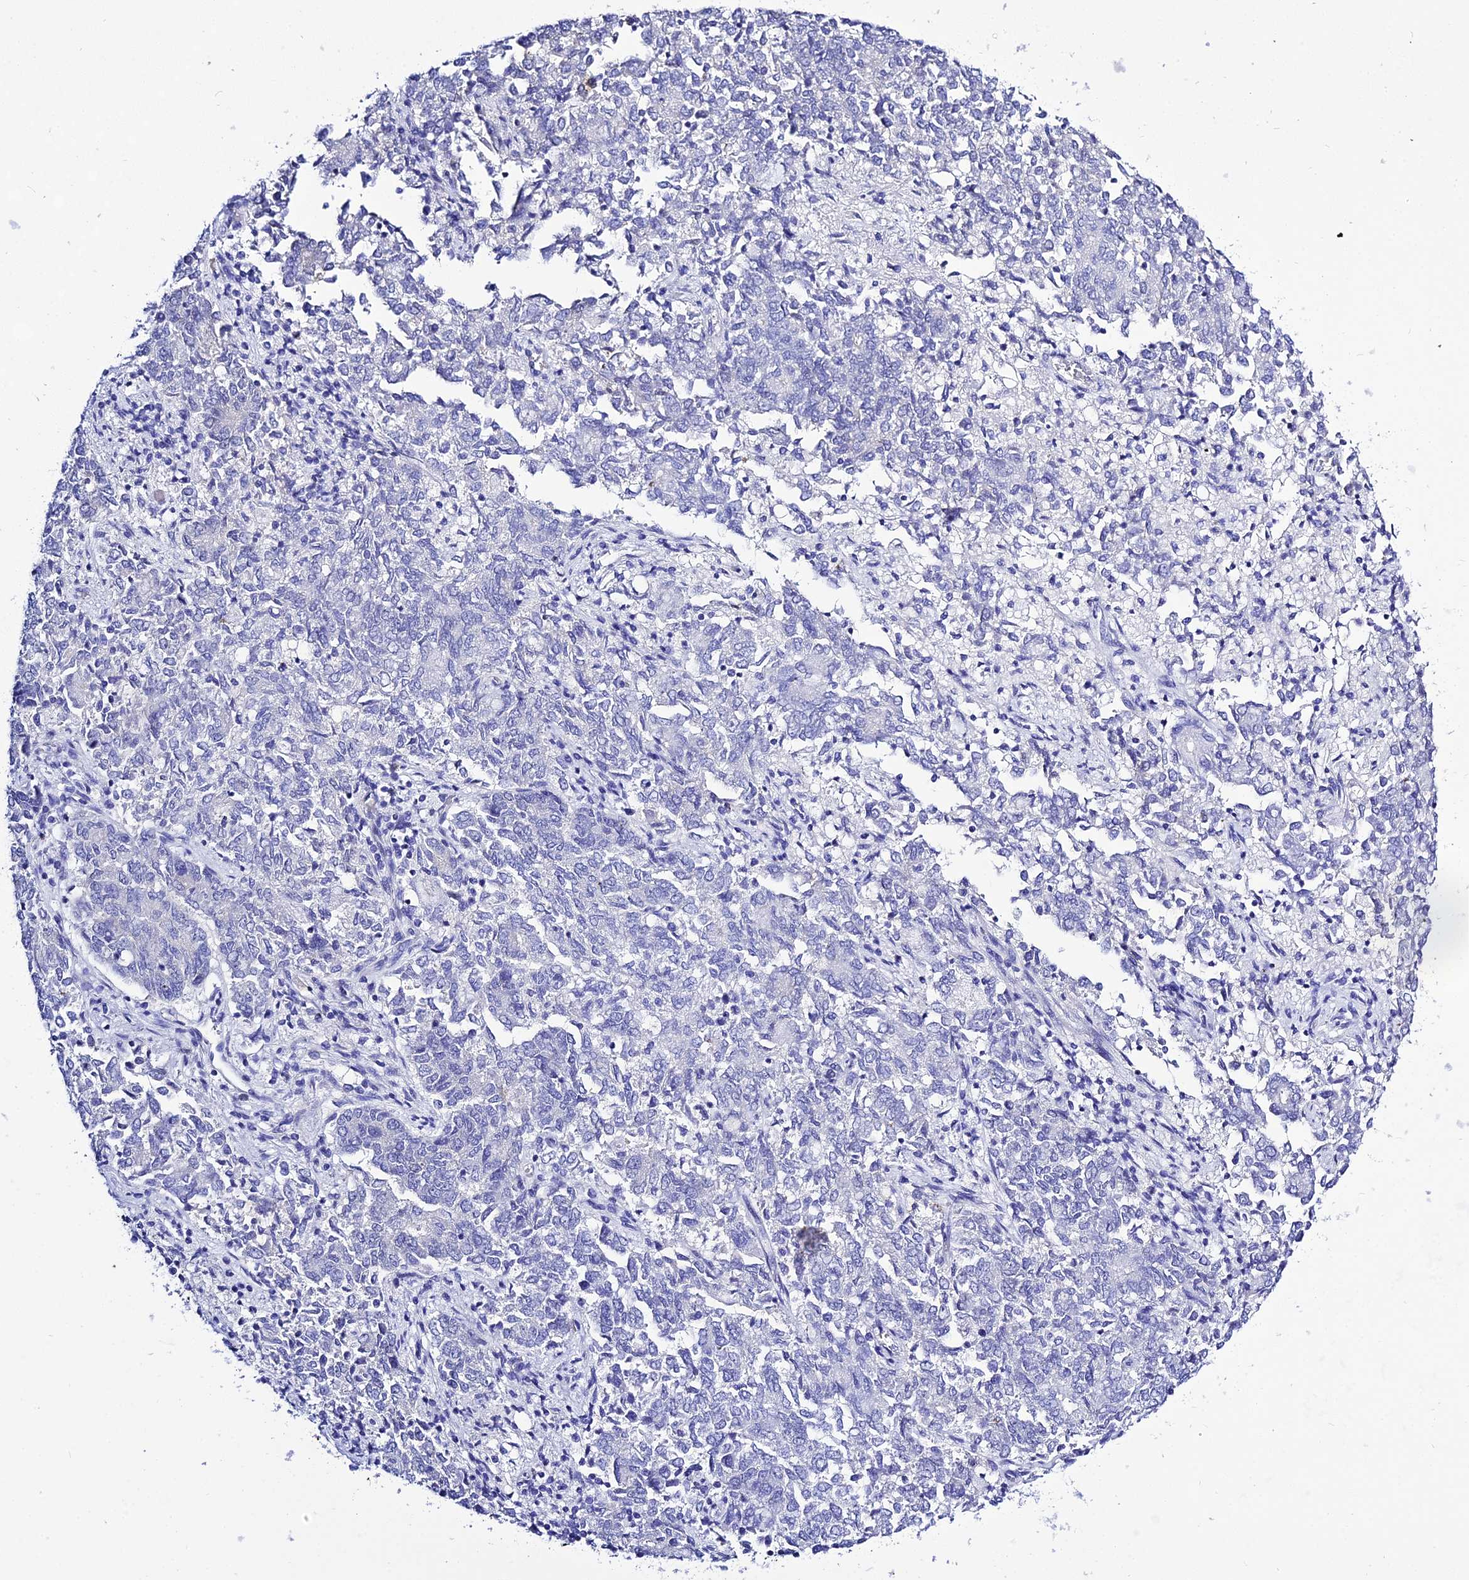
{"staining": {"intensity": "negative", "quantity": "none", "location": "none"}, "tissue": "endometrial cancer", "cell_type": "Tumor cells", "image_type": "cancer", "snomed": [{"axis": "morphology", "description": "Adenocarcinoma, NOS"}, {"axis": "topography", "description": "Endometrium"}], "caption": "The immunohistochemistry (IHC) image has no significant positivity in tumor cells of endometrial cancer (adenocarcinoma) tissue.", "gene": "DEFB107A", "patient": {"sex": "female", "age": 80}}